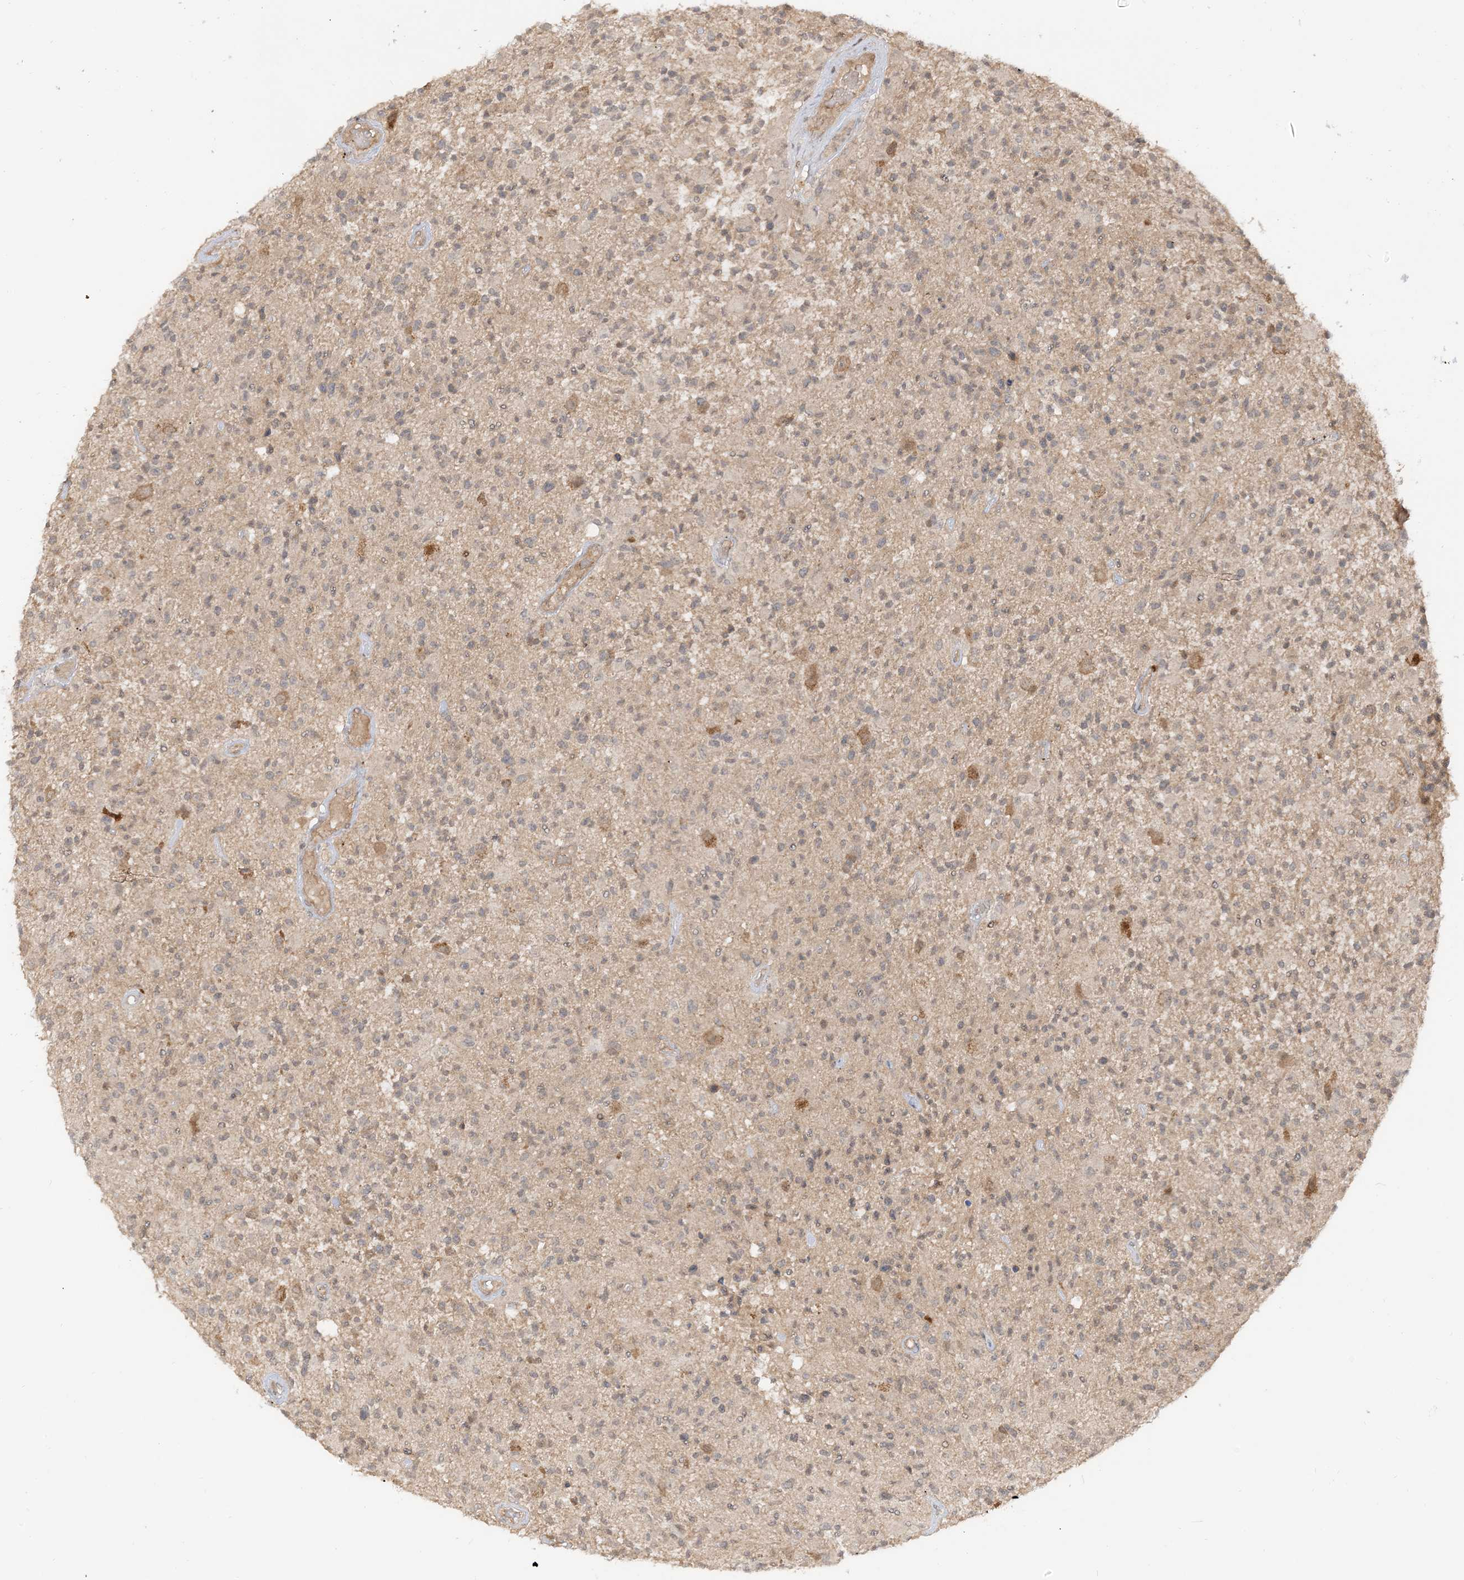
{"staining": {"intensity": "weak", "quantity": "<25%", "location": "nuclear"}, "tissue": "glioma", "cell_type": "Tumor cells", "image_type": "cancer", "snomed": [{"axis": "morphology", "description": "Glioma, malignant, High grade"}, {"axis": "morphology", "description": "Glioblastoma, NOS"}, {"axis": "topography", "description": "Brain"}], "caption": "There is no significant staining in tumor cells of glioblastoma.", "gene": "TBCC", "patient": {"sex": "male", "age": 60}}